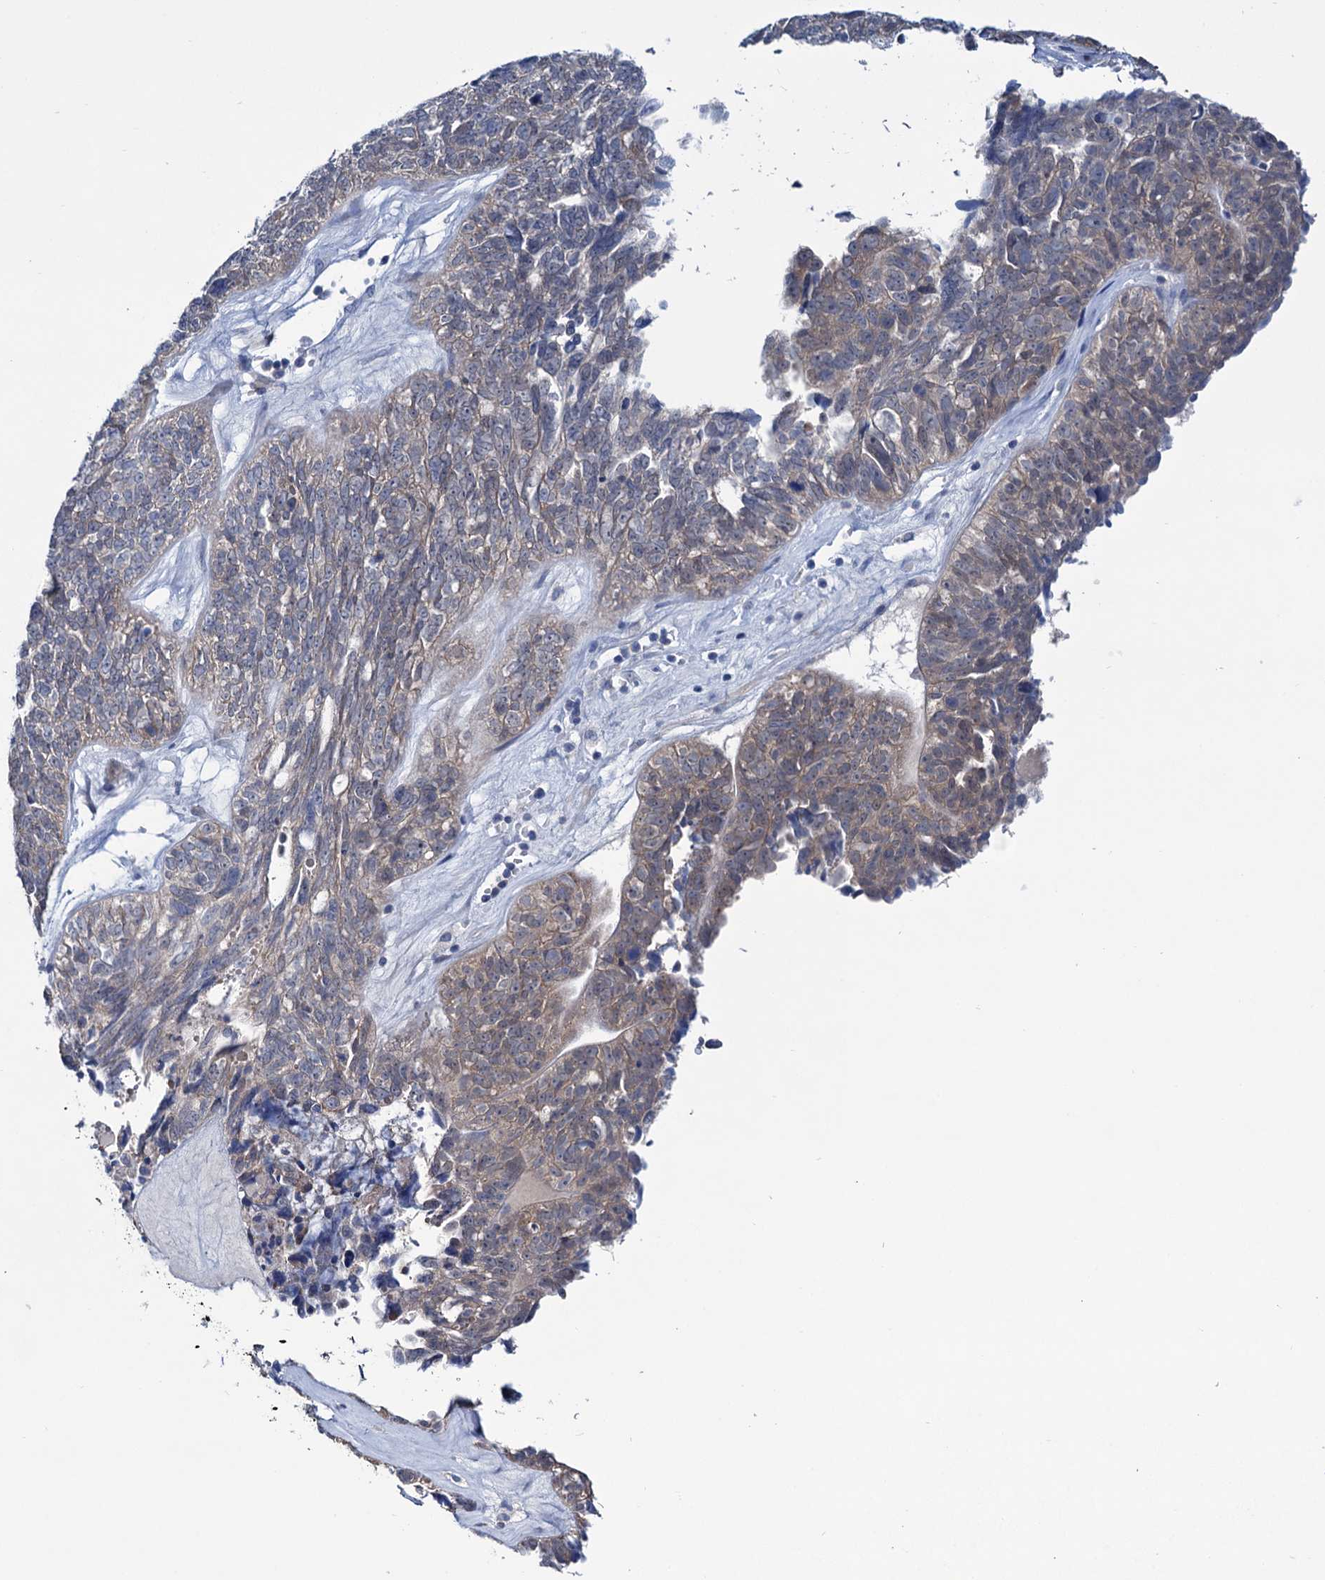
{"staining": {"intensity": "weak", "quantity": "25%-75%", "location": "cytoplasmic/membranous"}, "tissue": "ovarian cancer", "cell_type": "Tumor cells", "image_type": "cancer", "snomed": [{"axis": "morphology", "description": "Cystadenocarcinoma, serous, NOS"}, {"axis": "topography", "description": "Ovary"}], "caption": "High-magnification brightfield microscopy of serous cystadenocarcinoma (ovarian) stained with DAB (brown) and counterstained with hematoxylin (blue). tumor cells exhibit weak cytoplasmic/membranous staining is identified in approximately25%-75% of cells.", "gene": "EYA4", "patient": {"sex": "female", "age": 79}}